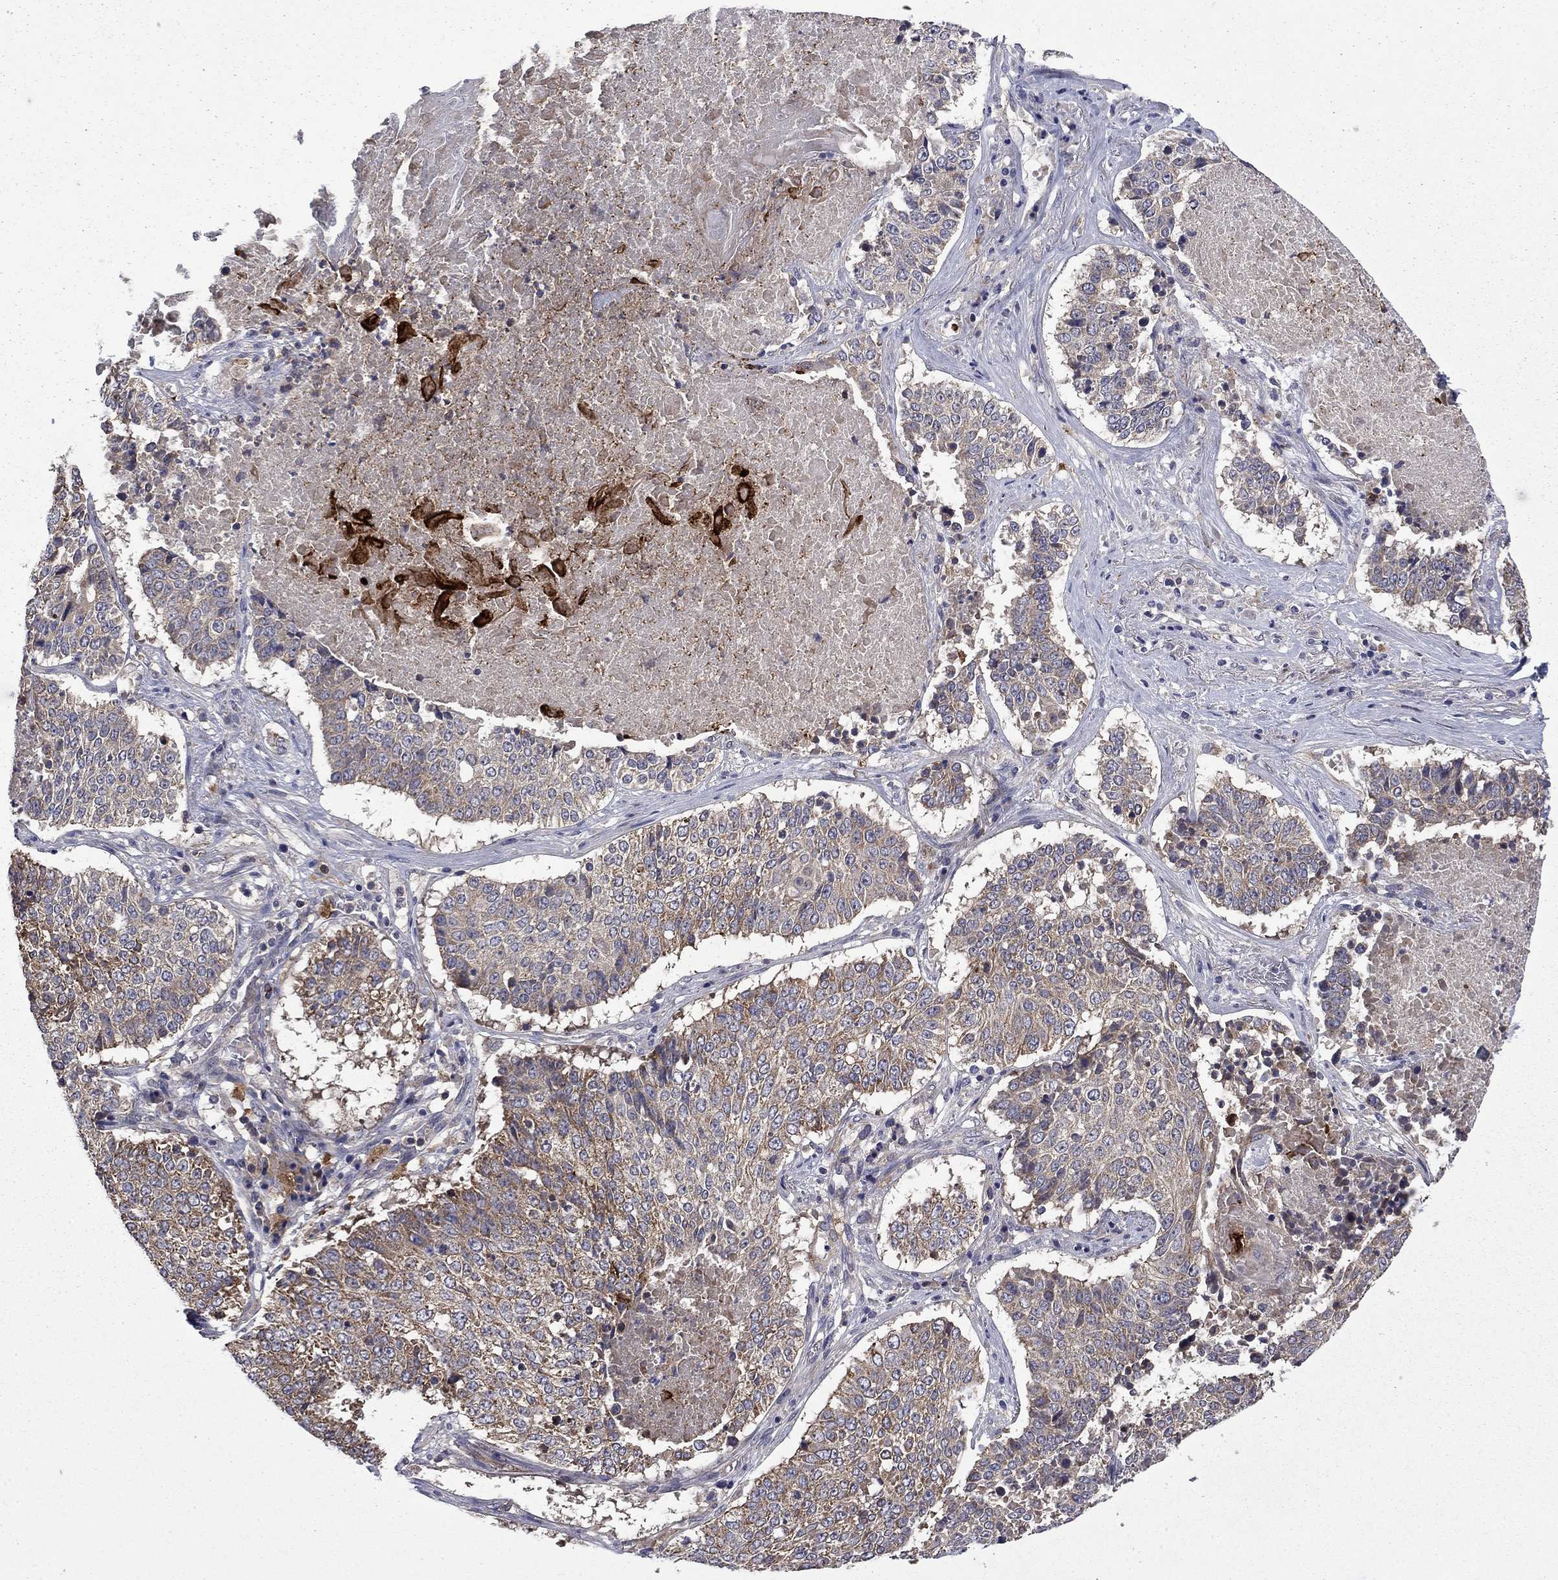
{"staining": {"intensity": "weak", "quantity": "<25%", "location": "cytoplasmic/membranous"}, "tissue": "lung cancer", "cell_type": "Tumor cells", "image_type": "cancer", "snomed": [{"axis": "morphology", "description": "Squamous cell carcinoma, NOS"}, {"axis": "topography", "description": "Lung"}], "caption": "Immunohistochemistry photomicrograph of neoplastic tissue: human squamous cell carcinoma (lung) stained with DAB displays no significant protein staining in tumor cells.", "gene": "CEACAM7", "patient": {"sex": "male", "age": 64}}